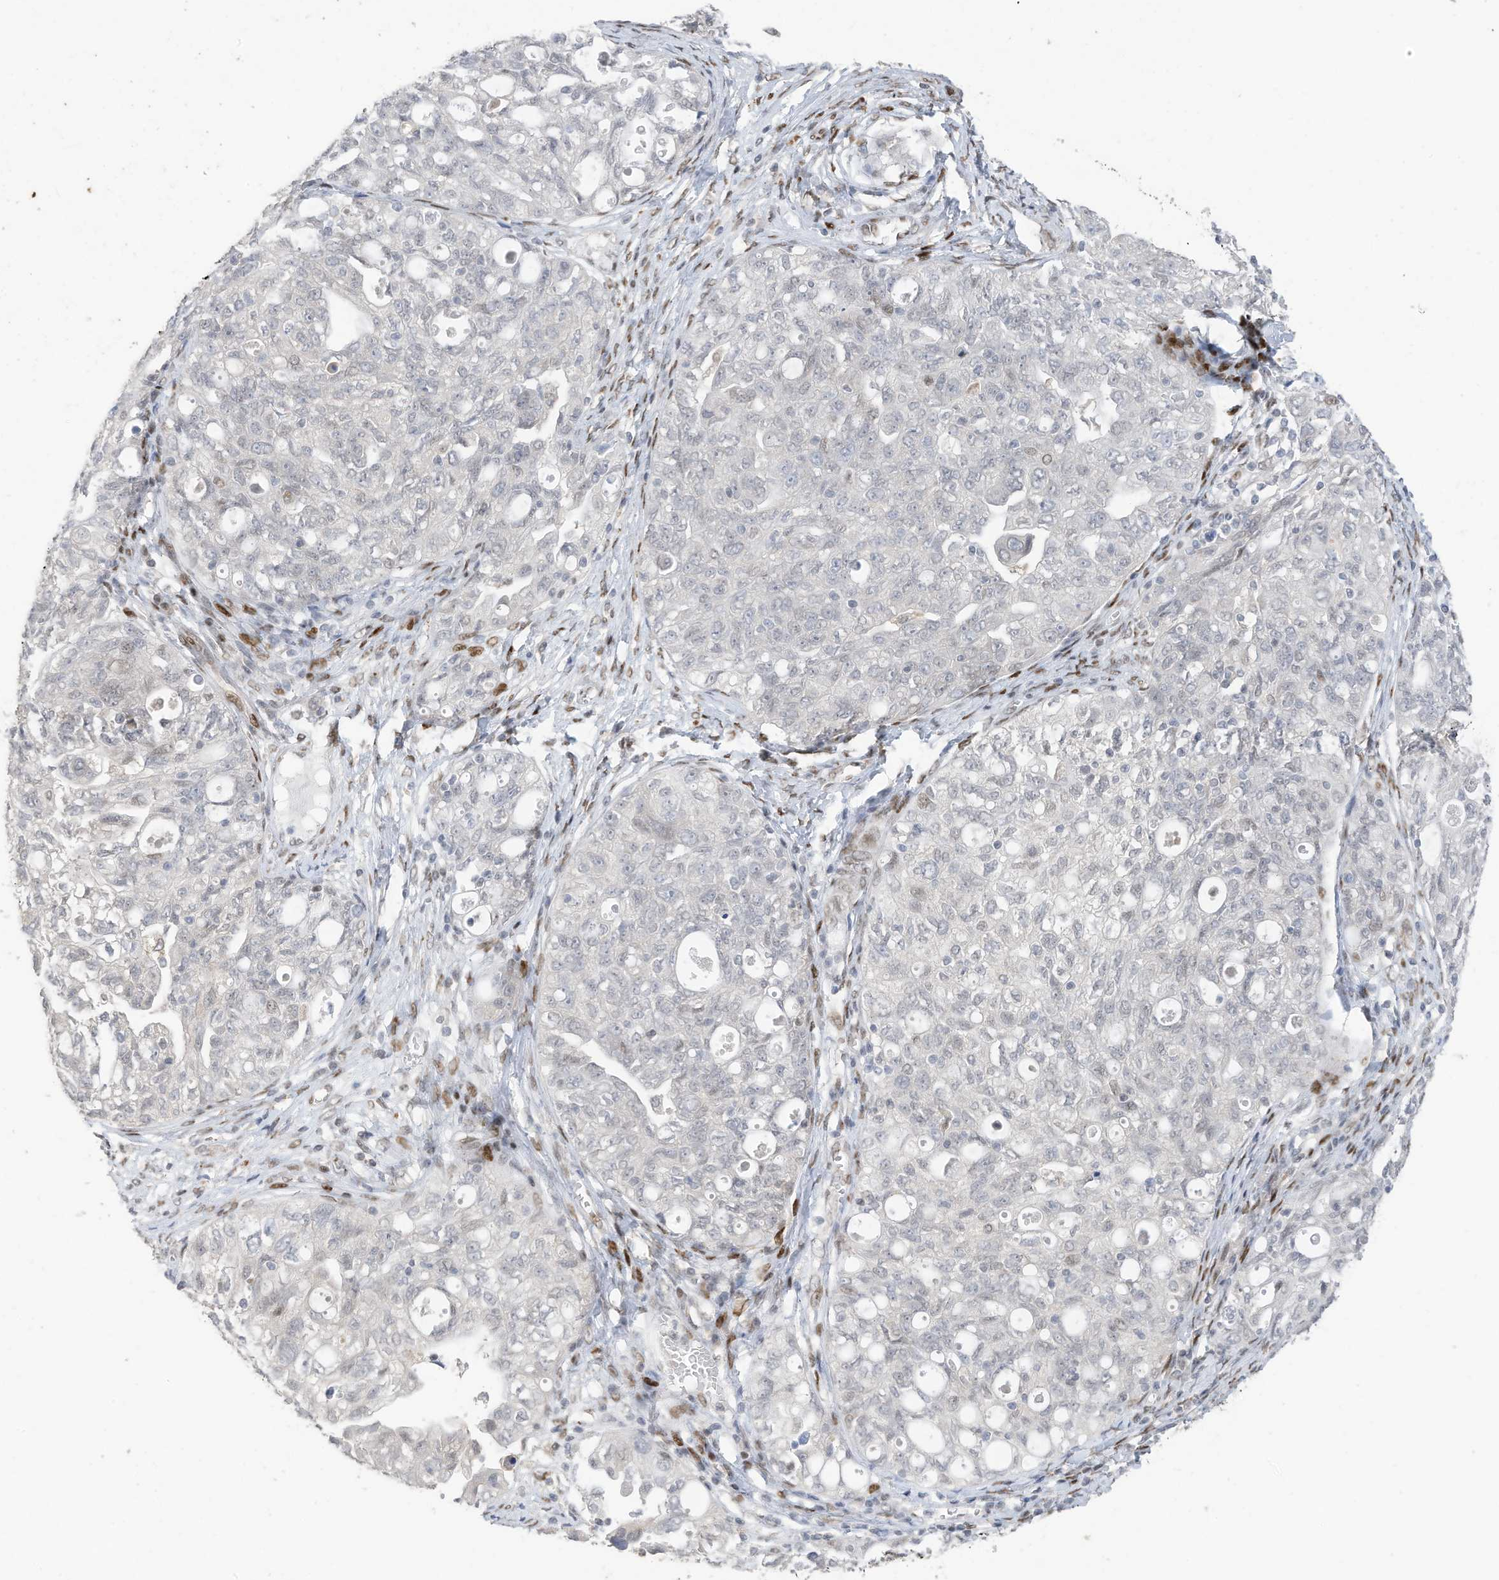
{"staining": {"intensity": "negative", "quantity": "none", "location": "none"}, "tissue": "ovarian cancer", "cell_type": "Tumor cells", "image_type": "cancer", "snomed": [{"axis": "morphology", "description": "Carcinoma, NOS"}, {"axis": "morphology", "description": "Cystadenocarcinoma, serous, NOS"}, {"axis": "topography", "description": "Ovary"}], "caption": "This is an immunohistochemistry (IHC) image of human ovarian cancer (serous cystadenocarcinoma). There is no positivity in tumor cells.", "gene": "RABL3", "patient": {"sex": "female", "age": 69}}